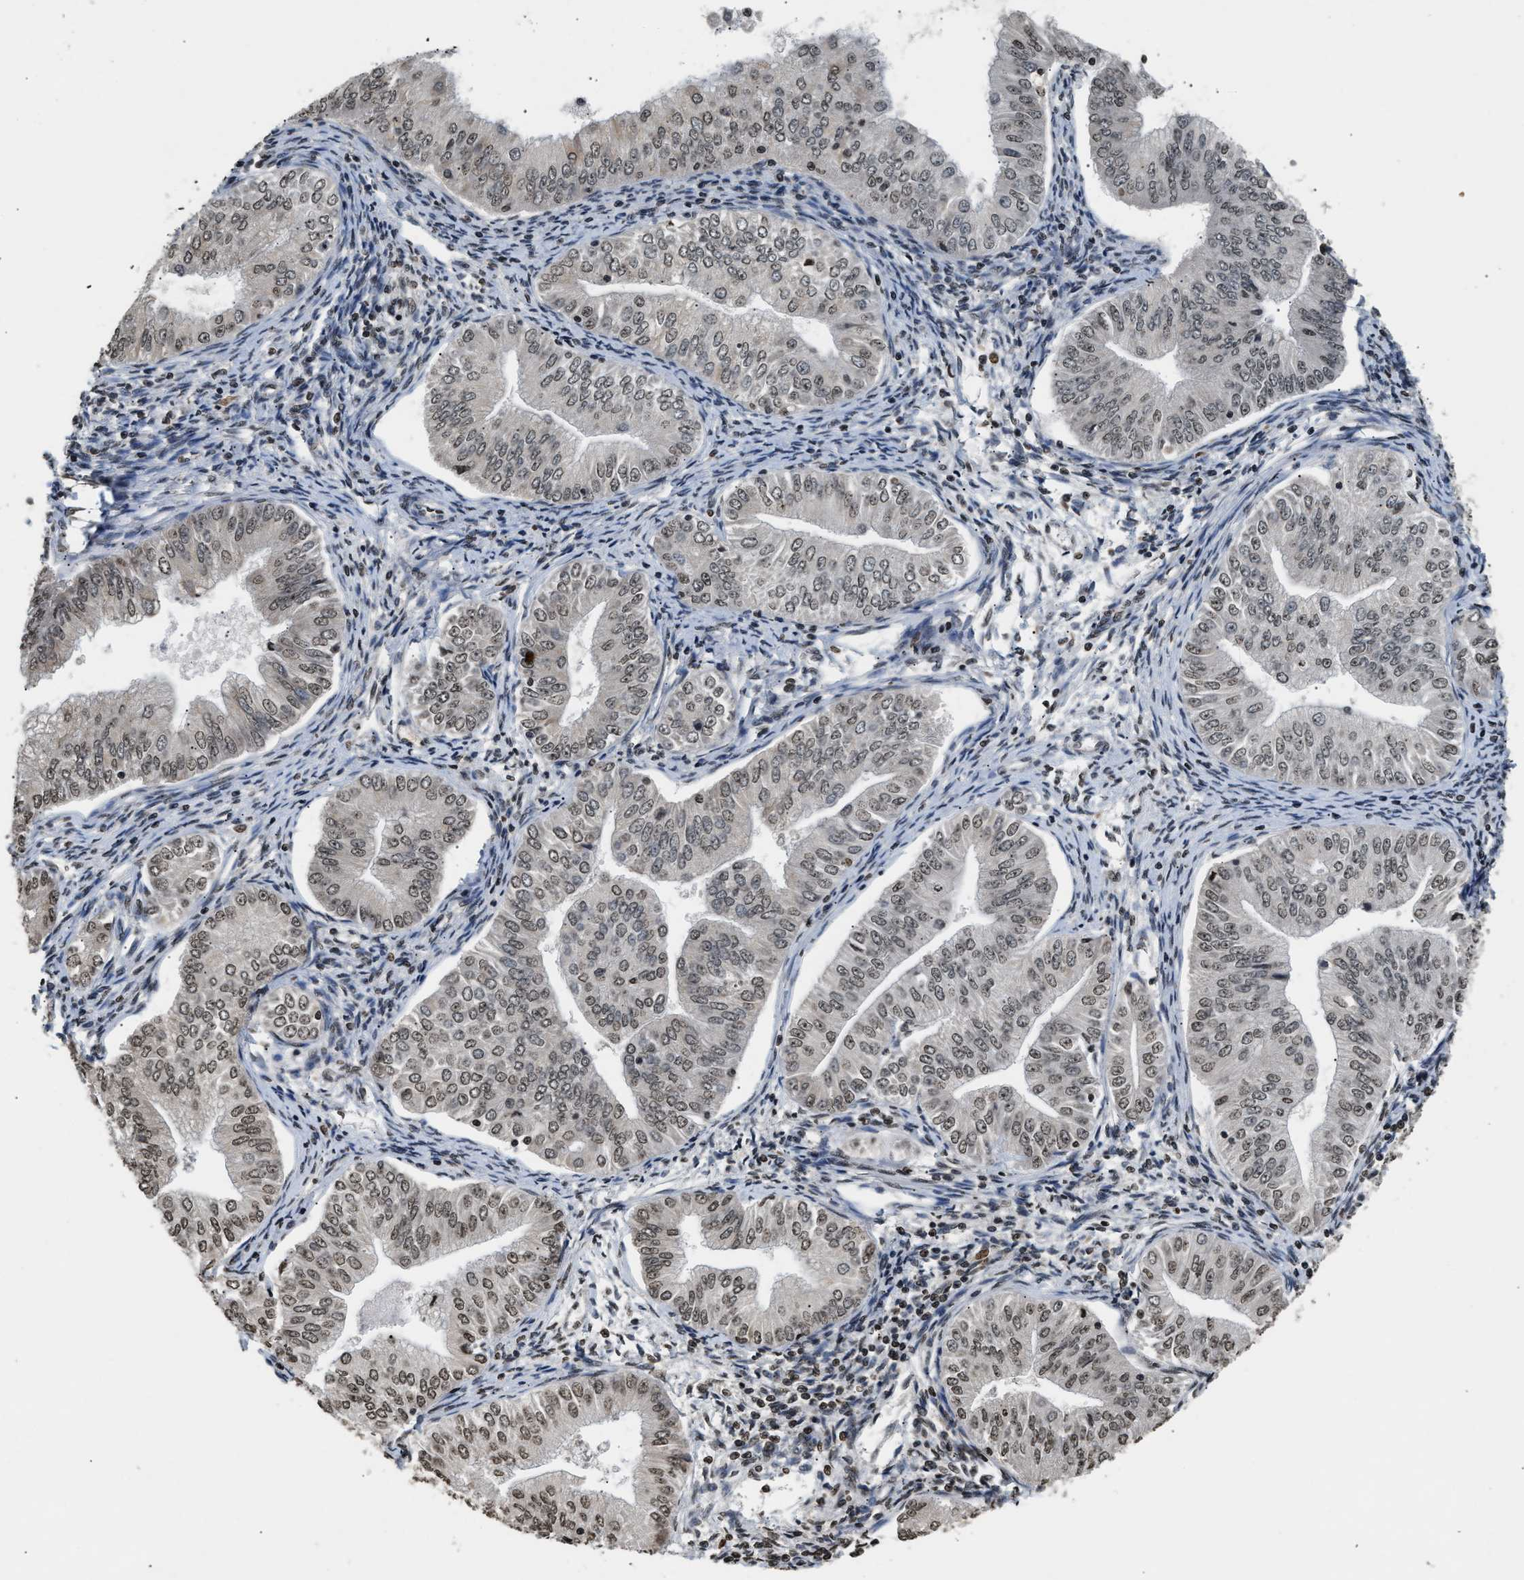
{"staining": {"intensity": "weak", "quantity": ">75%", "location": "nuclear"}, "tissue": "endometrial cancer", "cell_type": "Tumor cells", "image_type": "cancer", "snomed": [{"axis": "morphology", "description": "Normal tissue, NOS"}, {"axis": "morphology", "description": "Adenocarcinoma, NOS"}, {"axis": "topography", "description": "Endometrium"}], "caption": "Protein staining reveals weak nuclear positivity in about >75% of tumor cells in endometrial cancer.", "gene": "DNASE1L3", "patient": {"sex": "female", "age": 53}}